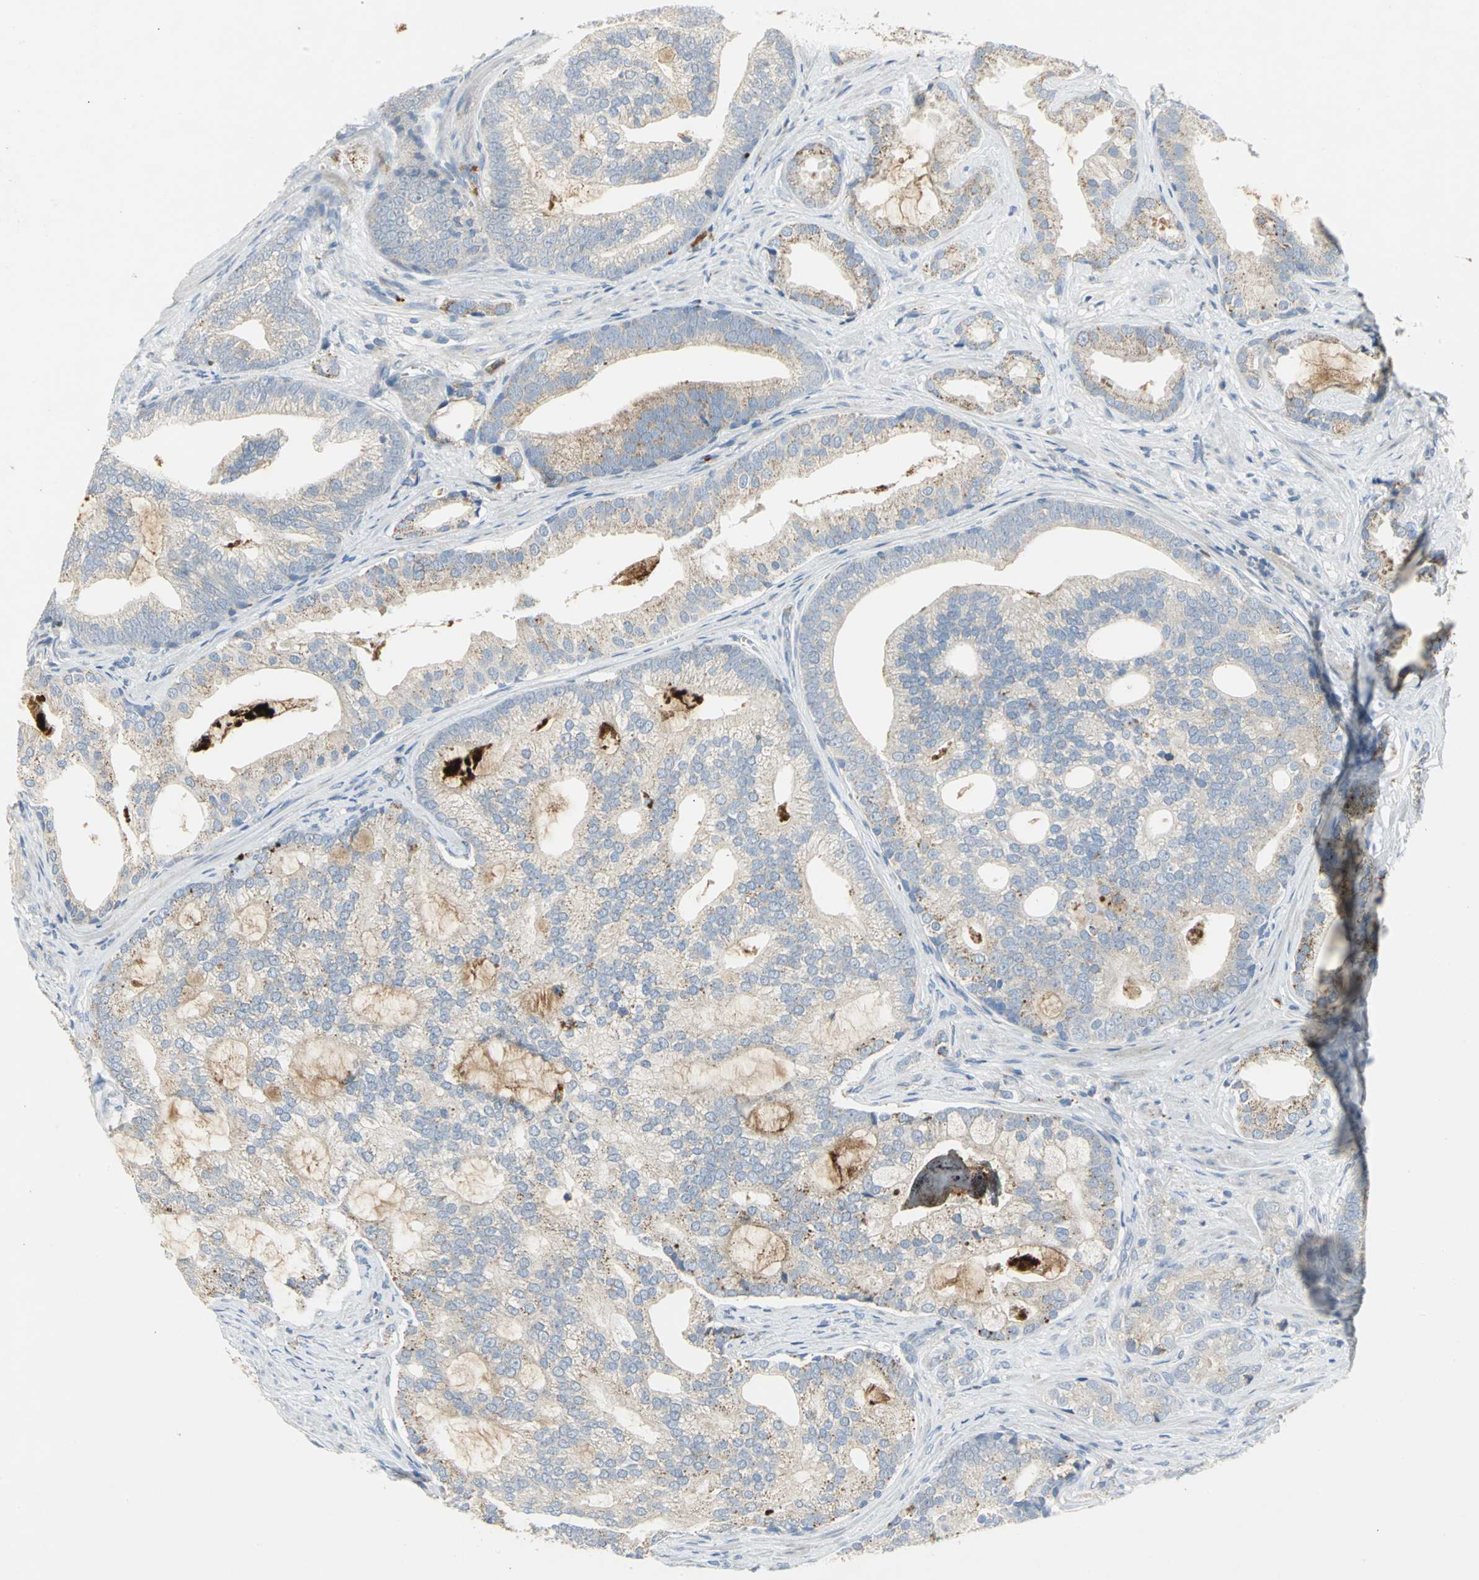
{"staining": {"intensity": "weak", "quantity": ">75%", "location": "cytoplasmic/membranous"}, "tissue": "prostate cancer", "cell_type": "Tumor cells", "image_type": "cancer", "snomed": [{"axis": "morphology", "description": "Adenocarcinoma, Low grade"}, {"axis": "topography", "description": "Prostate"}], "caption": "Protein analysis of prostate cancer tissue reveals weak cytoplasmic/membranous positivity in about >75% of tumor cells. Using DAB (3,3'-diaminobenzidine) (brown) and hematoxylin (blue) stains, captured at high magnification using brightfield microscopy.", "gene": "SPPL2B", "patient": {"sex": "male", "age": 58}}